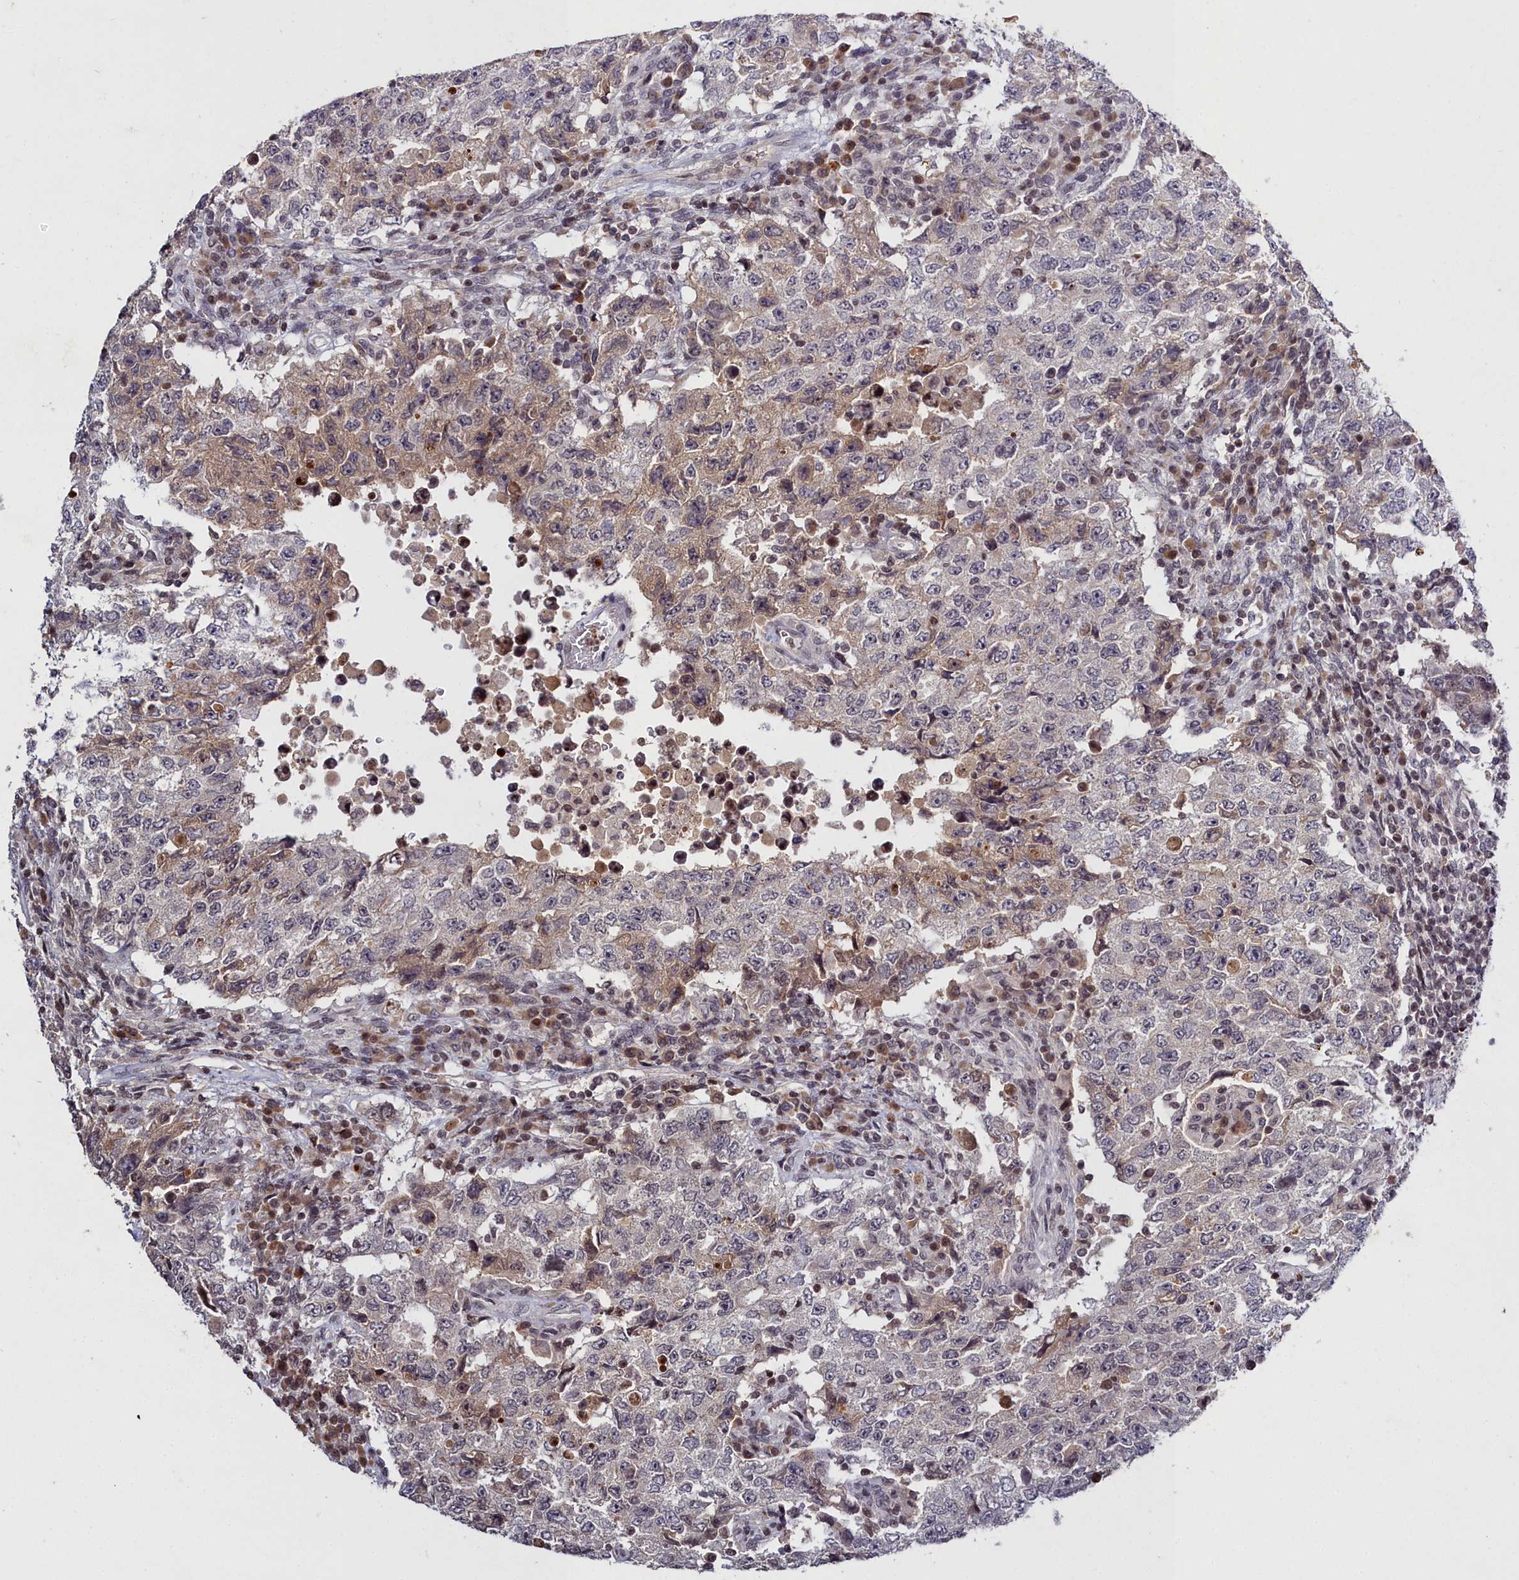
{"staining": {"intensity": "moderate", "quantity": "<25%", "location": "cytoplasmic/membranous"}, "tissue": "testis cancer", "cell_type": "Tumor cells", "image_type": "cancer", "snomed": [{"axis": "morphology", "description": "Carcinoma, Embryonal, NOS"}, {"axis": "topography", "description": "Testis"}], "caption": "A photomicrograph of embryonal carcinoma (testis) stained for a protein reveals moderate cytoplasmic/membranous brown staining in tumor cells. (Stains: DAB (3,3'-diaminobenzidine) in brown, nuclei in blue, Microscopy: brightfield microscopy at high magnification).", "gene": "FZD4", "patient": {"sex": "male", "age": 26}}